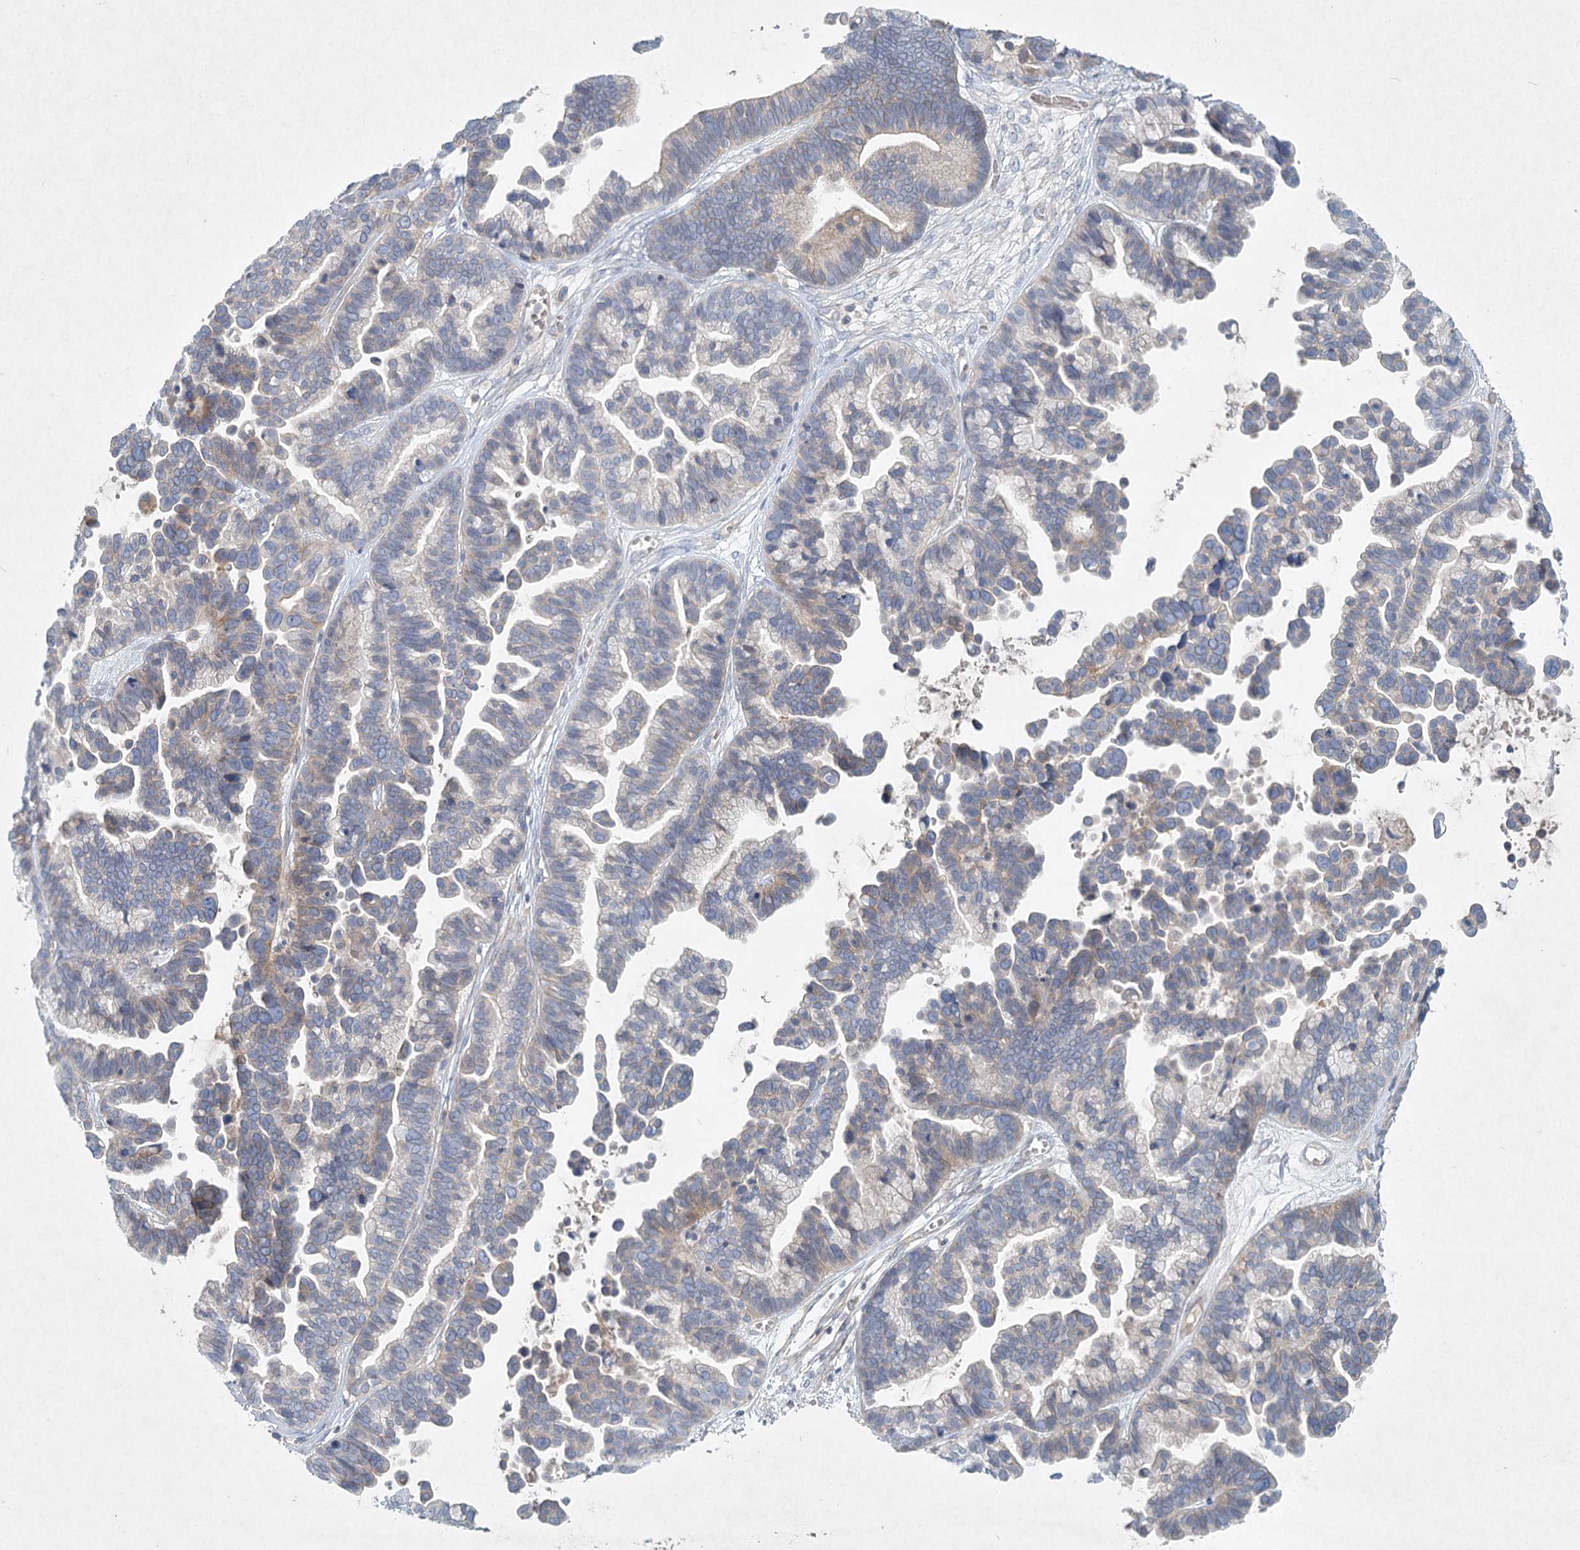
{"staining": {"intensity": "weak", "quantity": "25%-75%", "location": "cytoplasmic/membranous"}, "tissue": "ovarian cancer", "cell_type": "Tumor cells", "image_type": "cancer", "snomed": [{"axis": "morphology", "description": "Cystadenocarcinoma, serous, NOS"}, {"axis": "topography", "description": "Ovary"}], "caption": "Approximately 25%-75% of tumor cells in ovarian serous cystadenocarcinoma reveal weak cytoplasmic/membranous protein expression as visualized by brown immunohistochemical staining.", "gene": "DNMBP", "patient": {"sex": "female", "age": 56}}